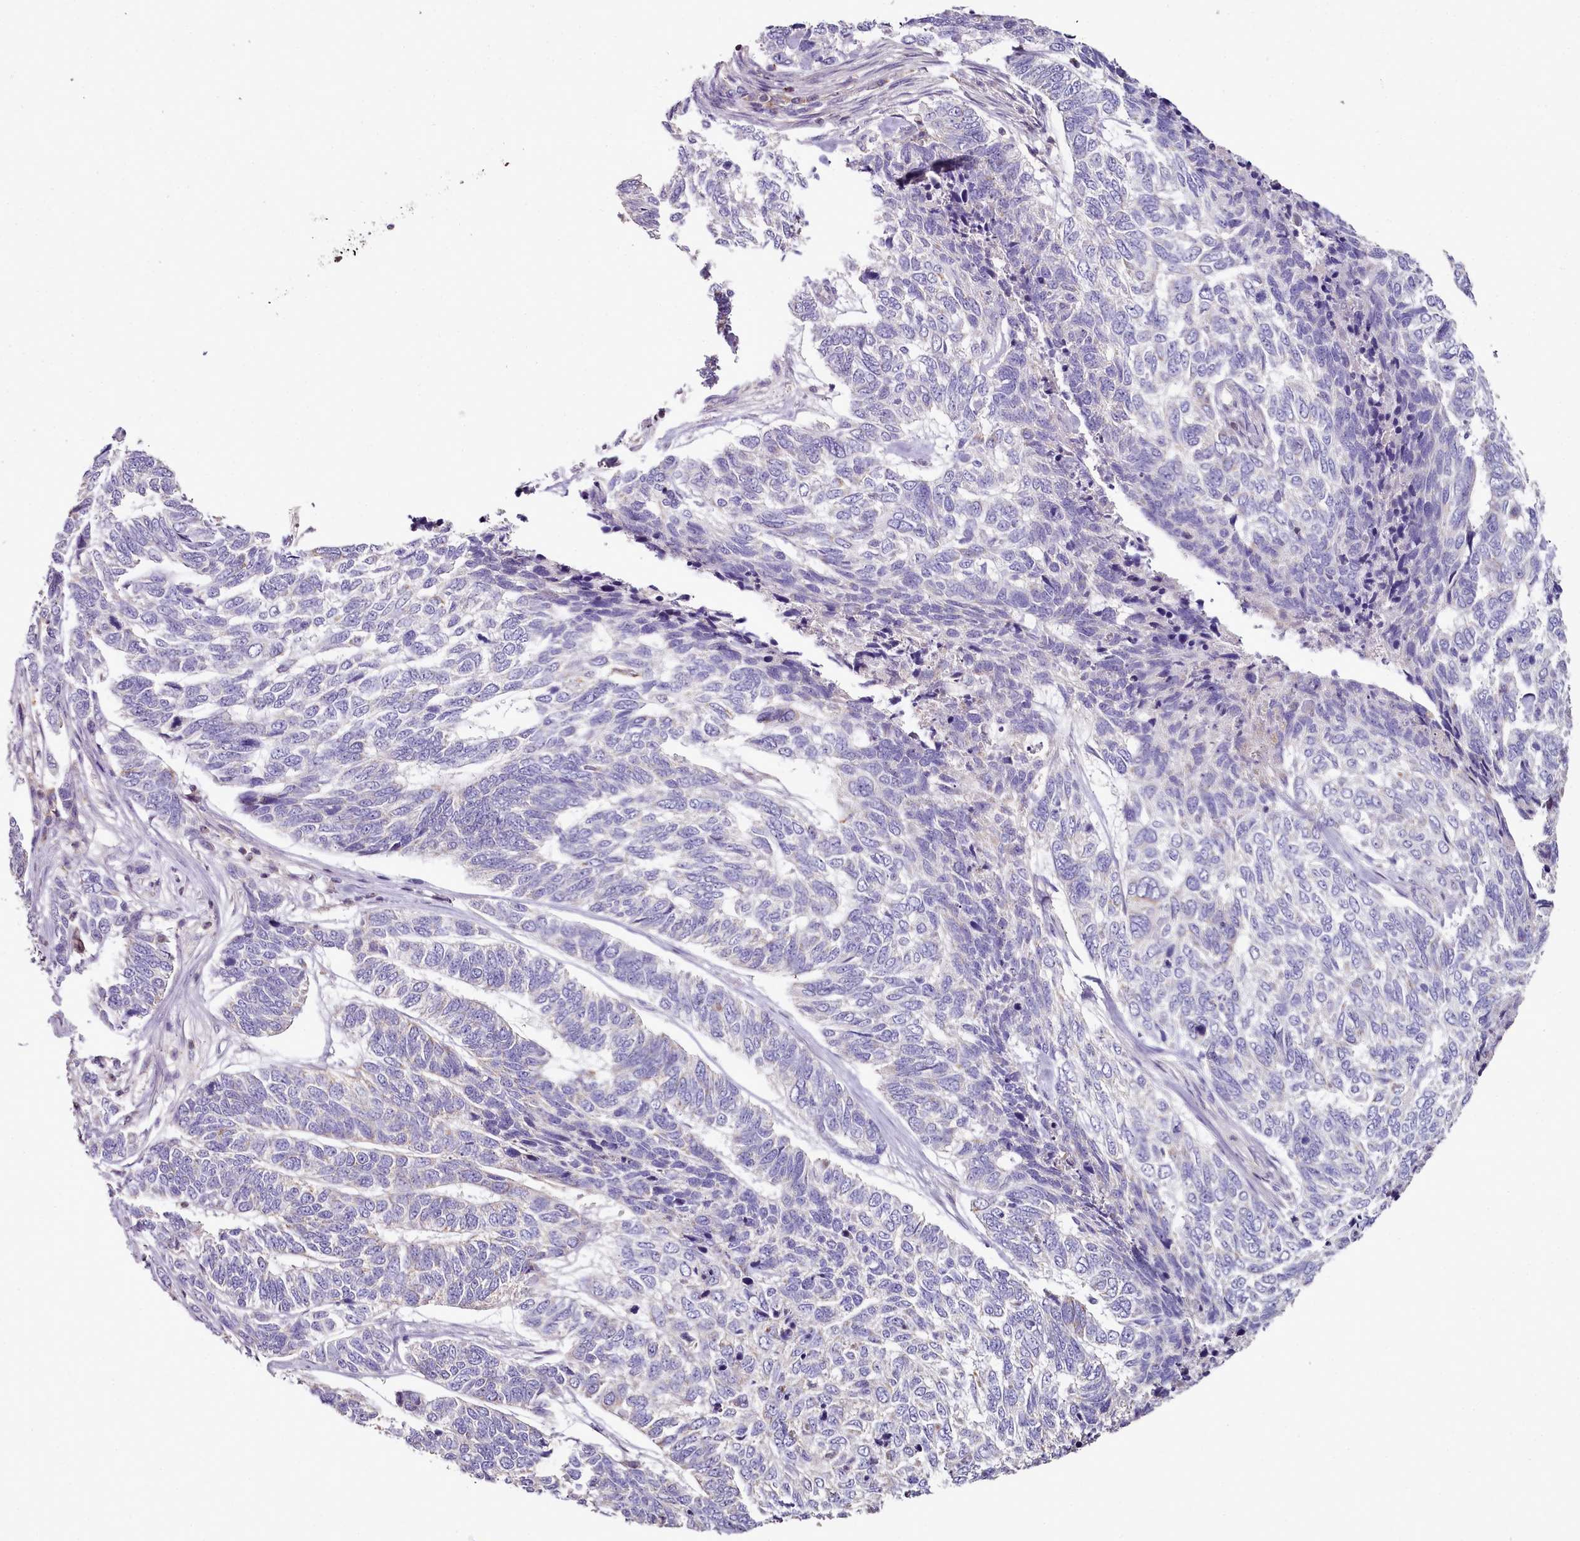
{"staining": {"intensity": "negative", "quantity": "none", "location": "none"}, "tissue": "skin cancer", "cell_type": "Tumor cells", "image_type": "cancer", "snomed": [{"axis": "morphology", "description": "Basal cell carcinoma"}, {"axis": "topography", "description": "Skin"}], "caption": "DAB (3,3'-diaminobenzidine) immunohistochemical staining of skin basal cell carcinoma displays no significant positivity in tumor cells.", "gene": "ACSS1", "patient": {"sex": "female", "age": 65}}